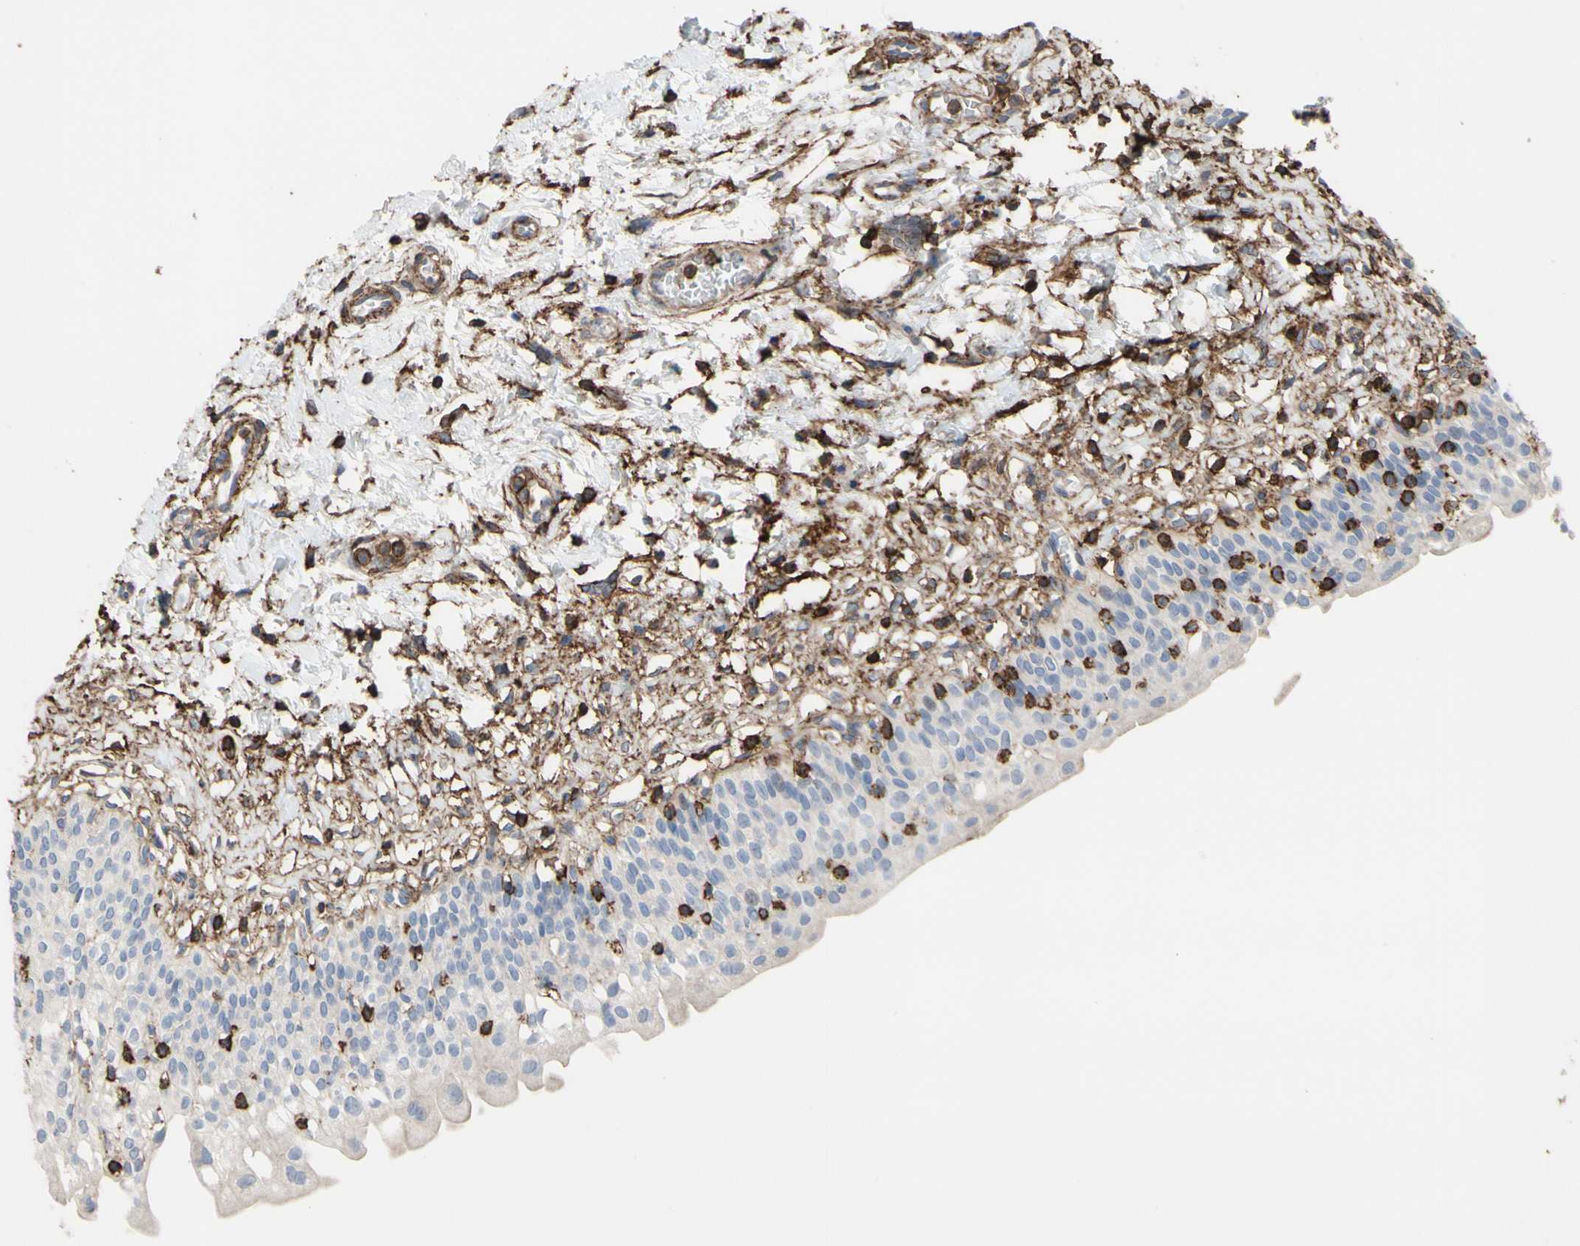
{"staining": {"intensity": "negative", "quantity": "none", "location": "none"}, "tissue": "urinary bladder", "cell_type": "Urothelial cells", "image_type": "normal", "snomed": [{"axis": "morphology", "description": "Normal tissue, NOS"}, {"axis": "topography", "description": "Urinary bladder"}], "caption": "Human urinary bladder stained for a protein using immunohistochemistry (IHC) demonstrates no expression in urothelial cells.", "gene": "ANXA6", "patient": {"sex": "male", "age": 55}}